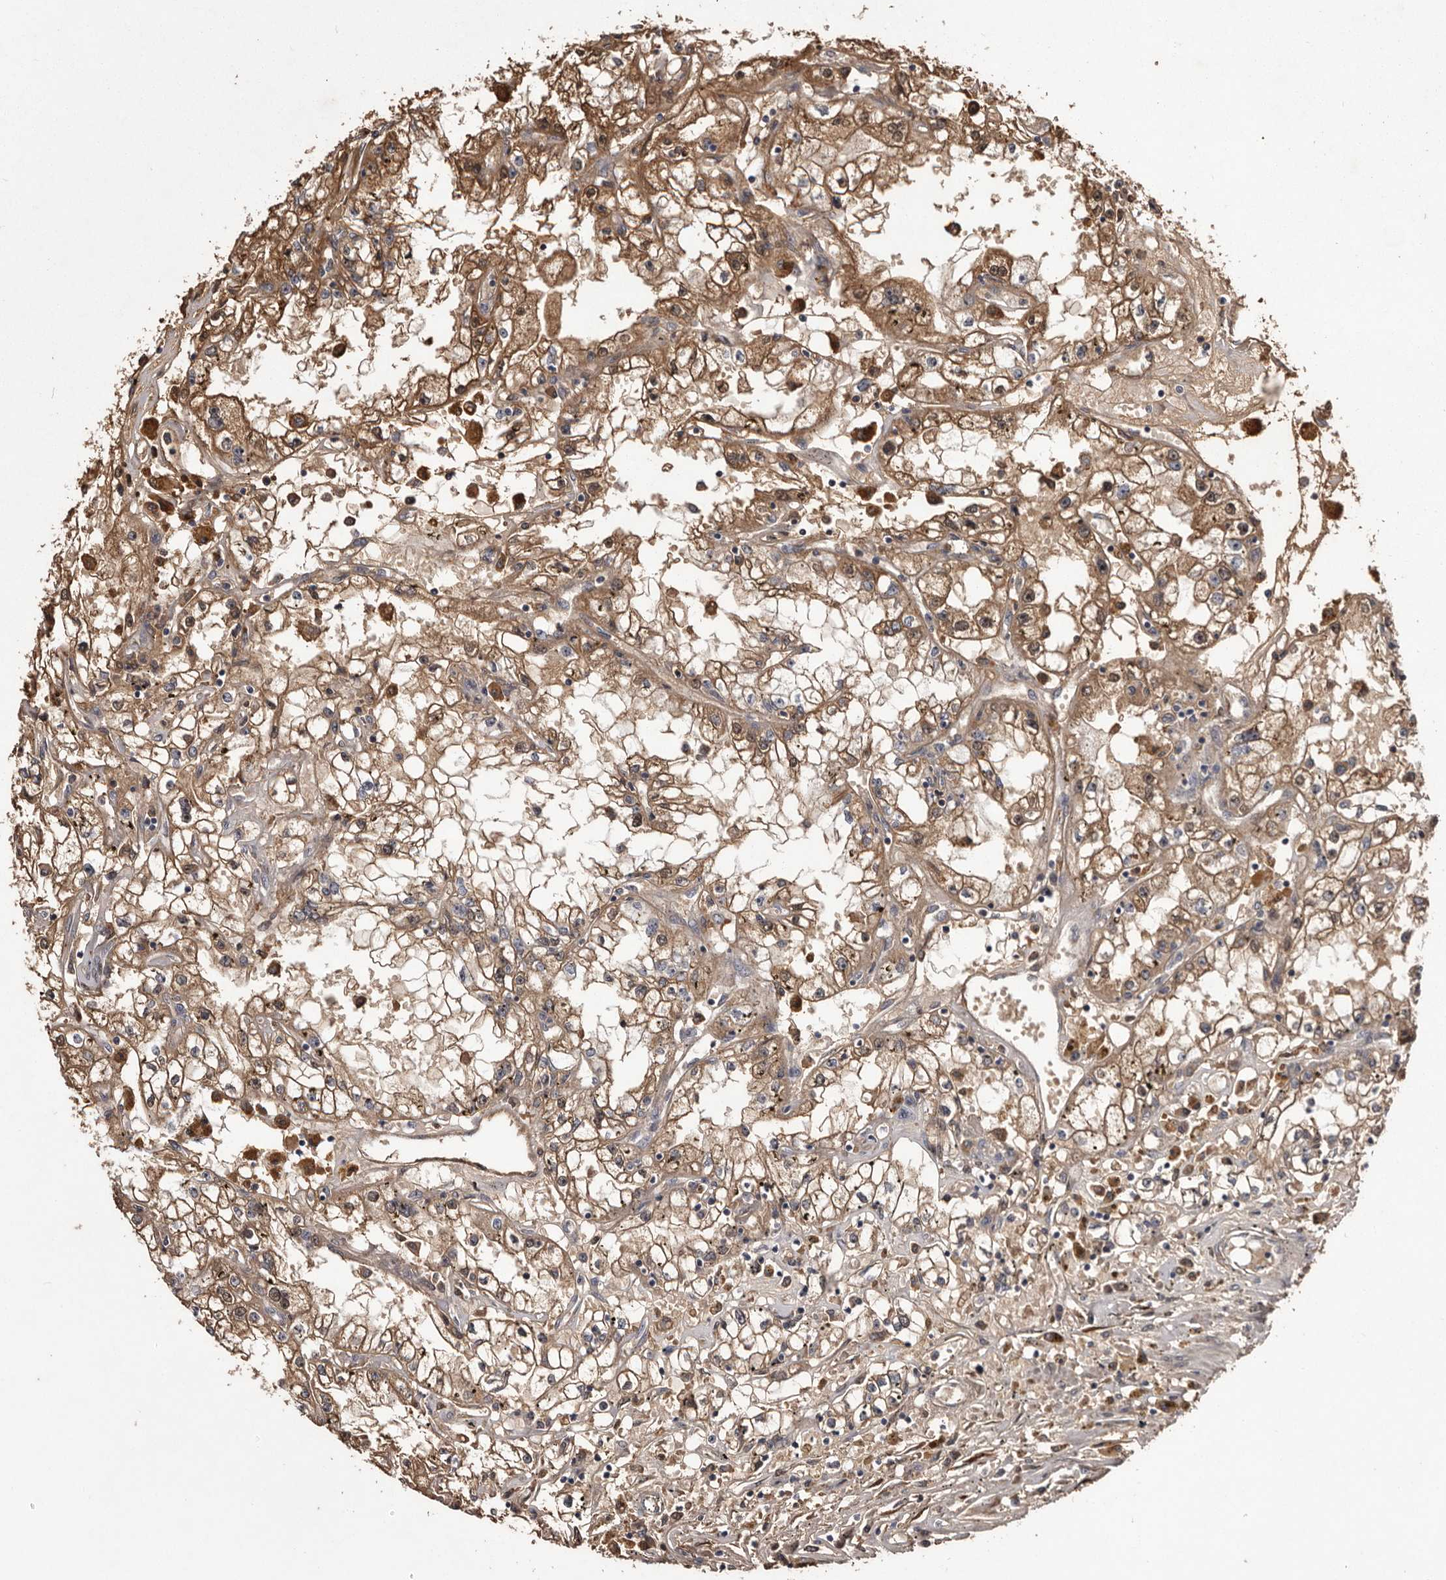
{"staining": {"intensity": "moderate", "quantity": ">75%", "location": "cytoplasmic/membranous"}, "tissue": "renal cancer", "cell_type": "Tumor cells", "image_type": "cancer", "snomed": [{"axis": "morphology", "description": "Adenocarcinoma, NOS"}, {"axis": "topography", "description": "Kidney"}], "caption": "Approximately >75% of tumor cells in human renal cancer (adenocarcinoma) show moderate cytoplasmic/membranous protein positivity as visualized by brown immunohistochemical staining.", "gene": "CYP1B1", "patient": {"sex": "male", "age": 56}}